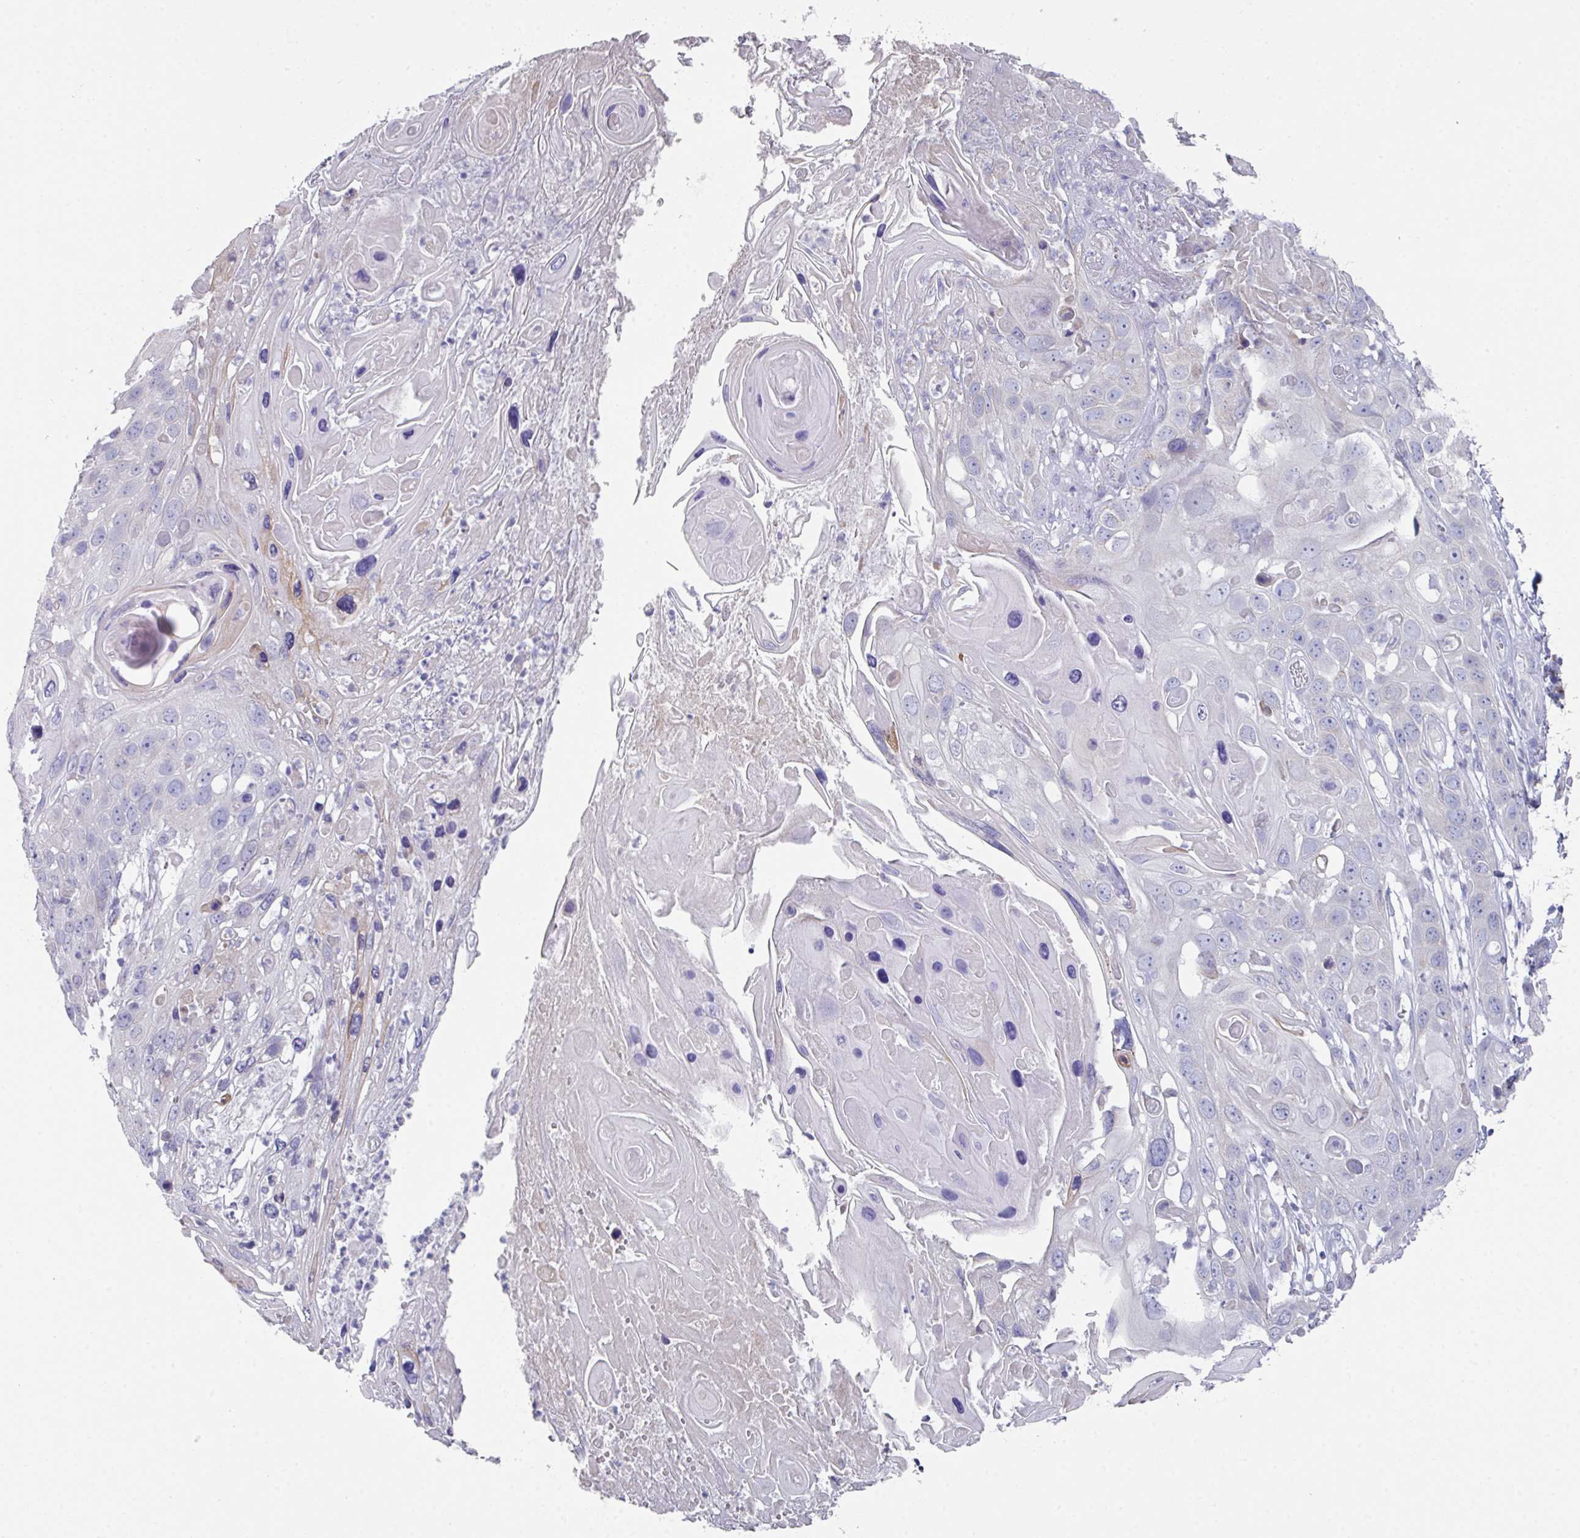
{"staining": {"intensity": "negative", "quantity": "none", "location": "none"}, "tissue": "skin cancer", "cell_type": "Tumor cells", "image_type": "cancer", "snomed": [{"axis": "morphology", "description": "Squamous cell carcinoma, NOS"}, {"axis": "topography", "description": "Skin"}], "caption": "Tumor cells show no significant positivity in skin cancer.", "gene": "VKORC1L1", "patient": {"sex": "male", "age": 55}}